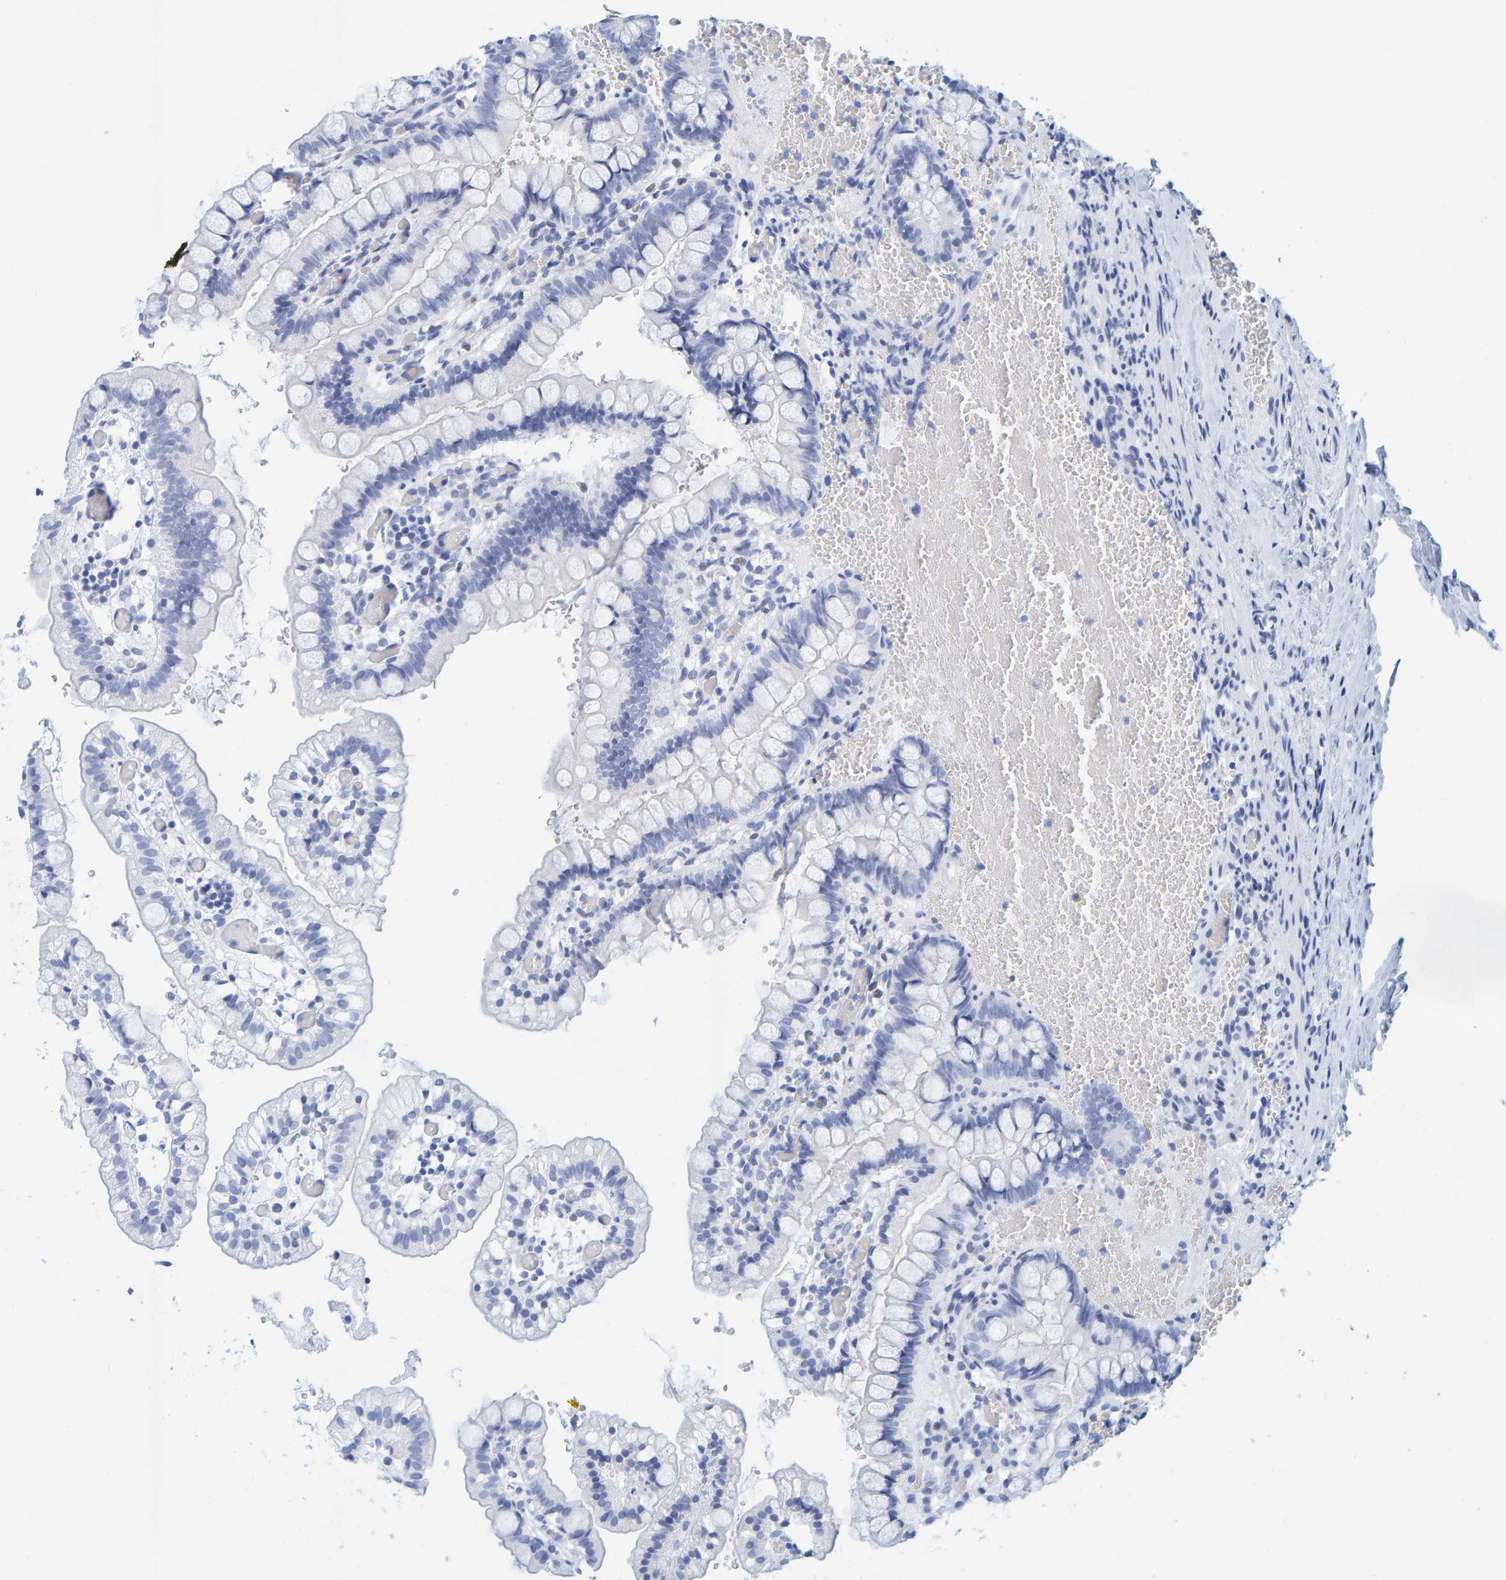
{"staining": {"intensity": "negative", "quantity": "none", "location": "none"}, "tissue": "small intestine", "cell_type": "Glandular cells", "image_type": "normal", "snomed": [{"axis": "morphology", "description": "Normal tissue, NOS"}, {"axis": "morphology", "description": "Developmental malformation"}, {"axis": "topography", "description": "Small intestine"}], "caption": "Histopathology image shows no protein expression in glandular cells of benign small intestine. (Brightfield microscopy of DAB (3,3'-diaminobenzidine) immunohistochemistry at high magnification).", "gene": "SFTPC", "patient": {"sex": "male"}}